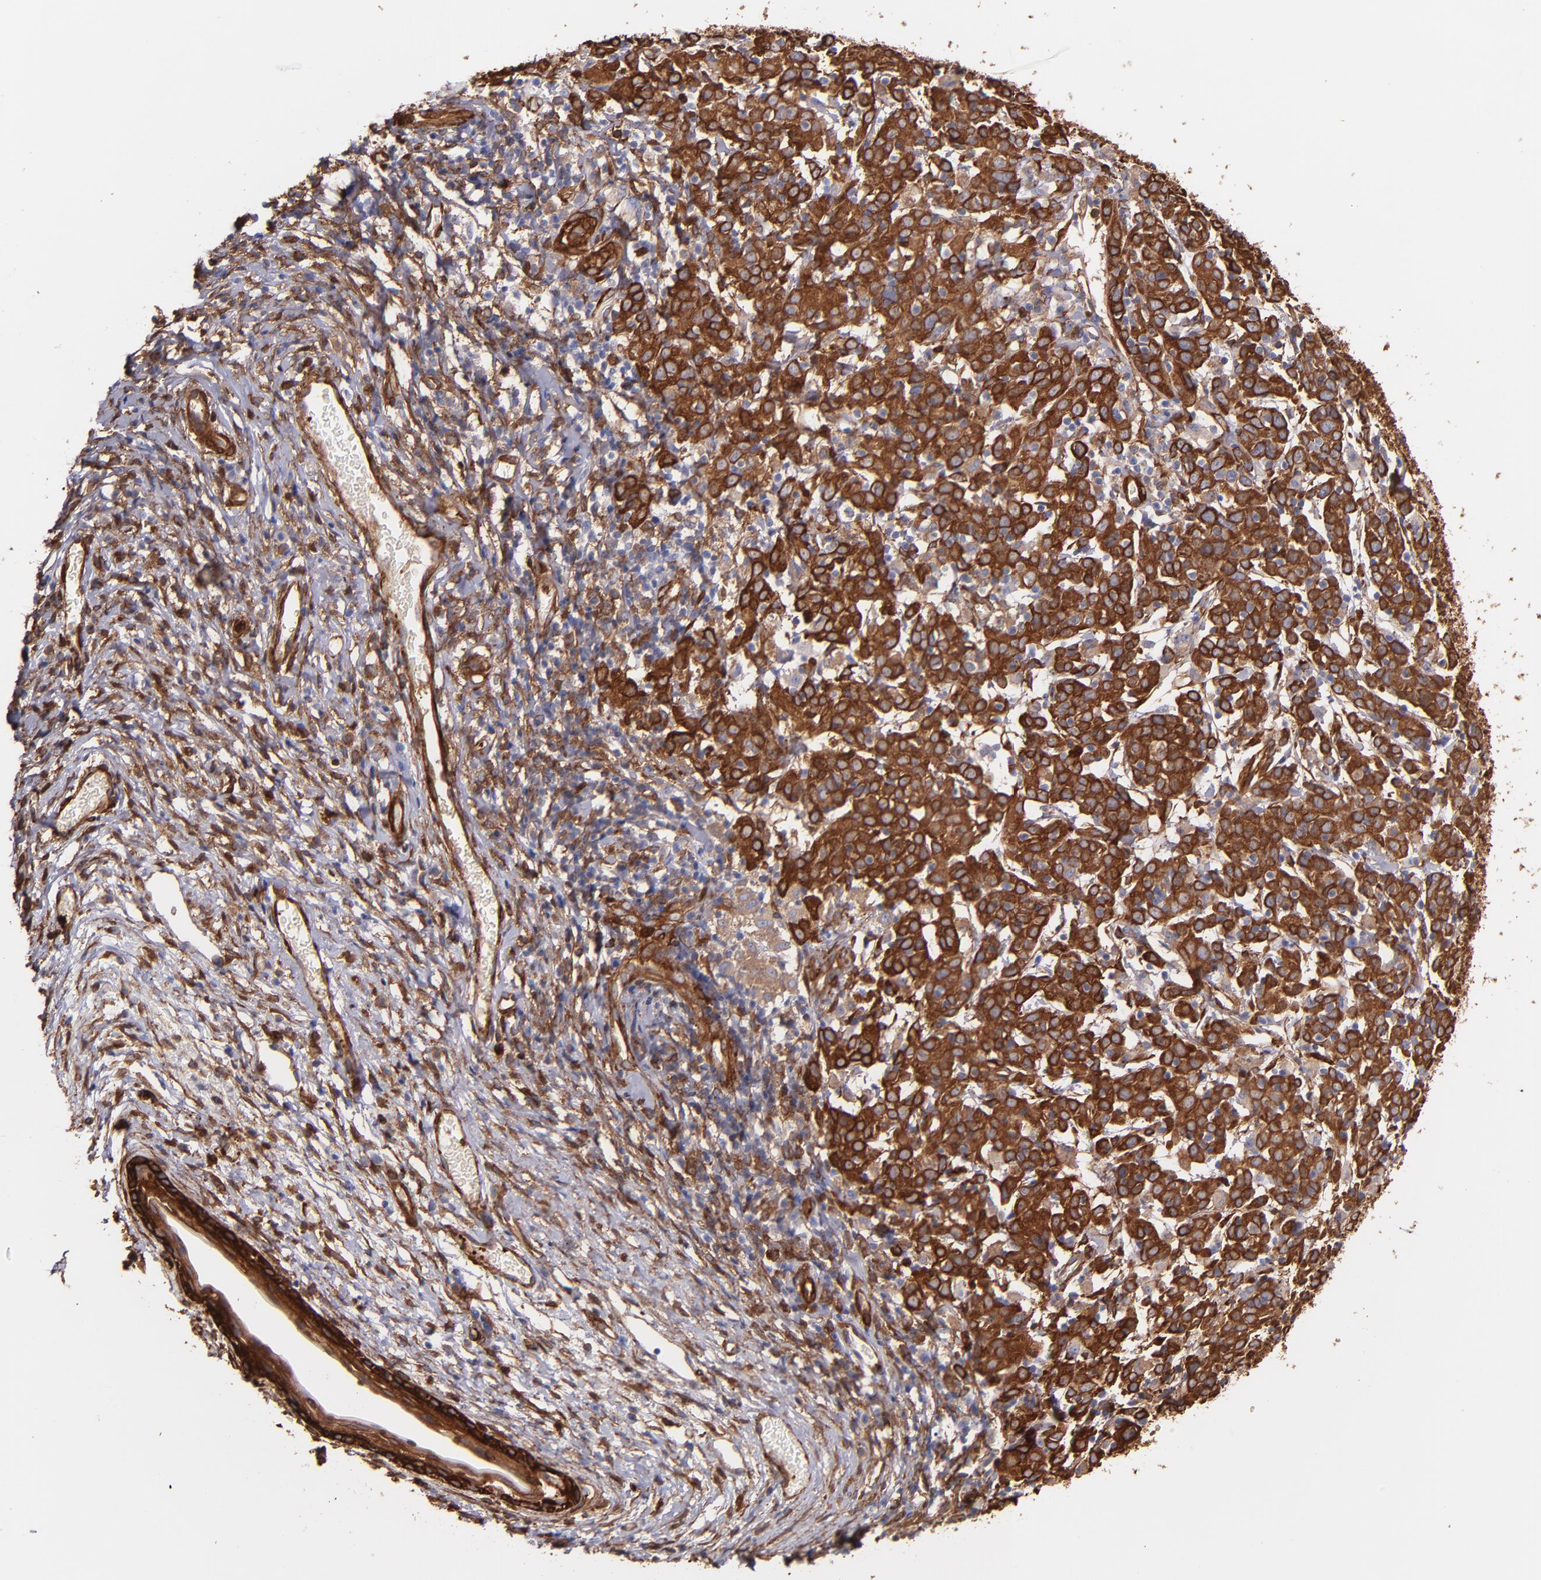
{"staining": {"intensity": "moderate", "quantity": ">75%", "location": "cytoplasmic/membranous"}, "tissue": "cervical cancer", "cell_type": "Tumor cells", "image_type": "cancer", "snomed": [{"axis": "morphology", "description": "Normal tissue, NOS"}, {"axis": "morphology", "description": "Squamous cell carcinoma, NOS"}, {"axis": "topography", "description": "Cervix"}], "caption": "Cervical cancer stained with immunohistochemistry (IHC) exhibits moderate cytoplasmic/membranous expression in about >75% of tumor cells. The protein of interest is stained brown, and the nuclei are stained in blue (DAB IHC with brightfield microscopy, high magnification).", "gene": "VCL", "patient": {"sex": "female", "age": 67}}